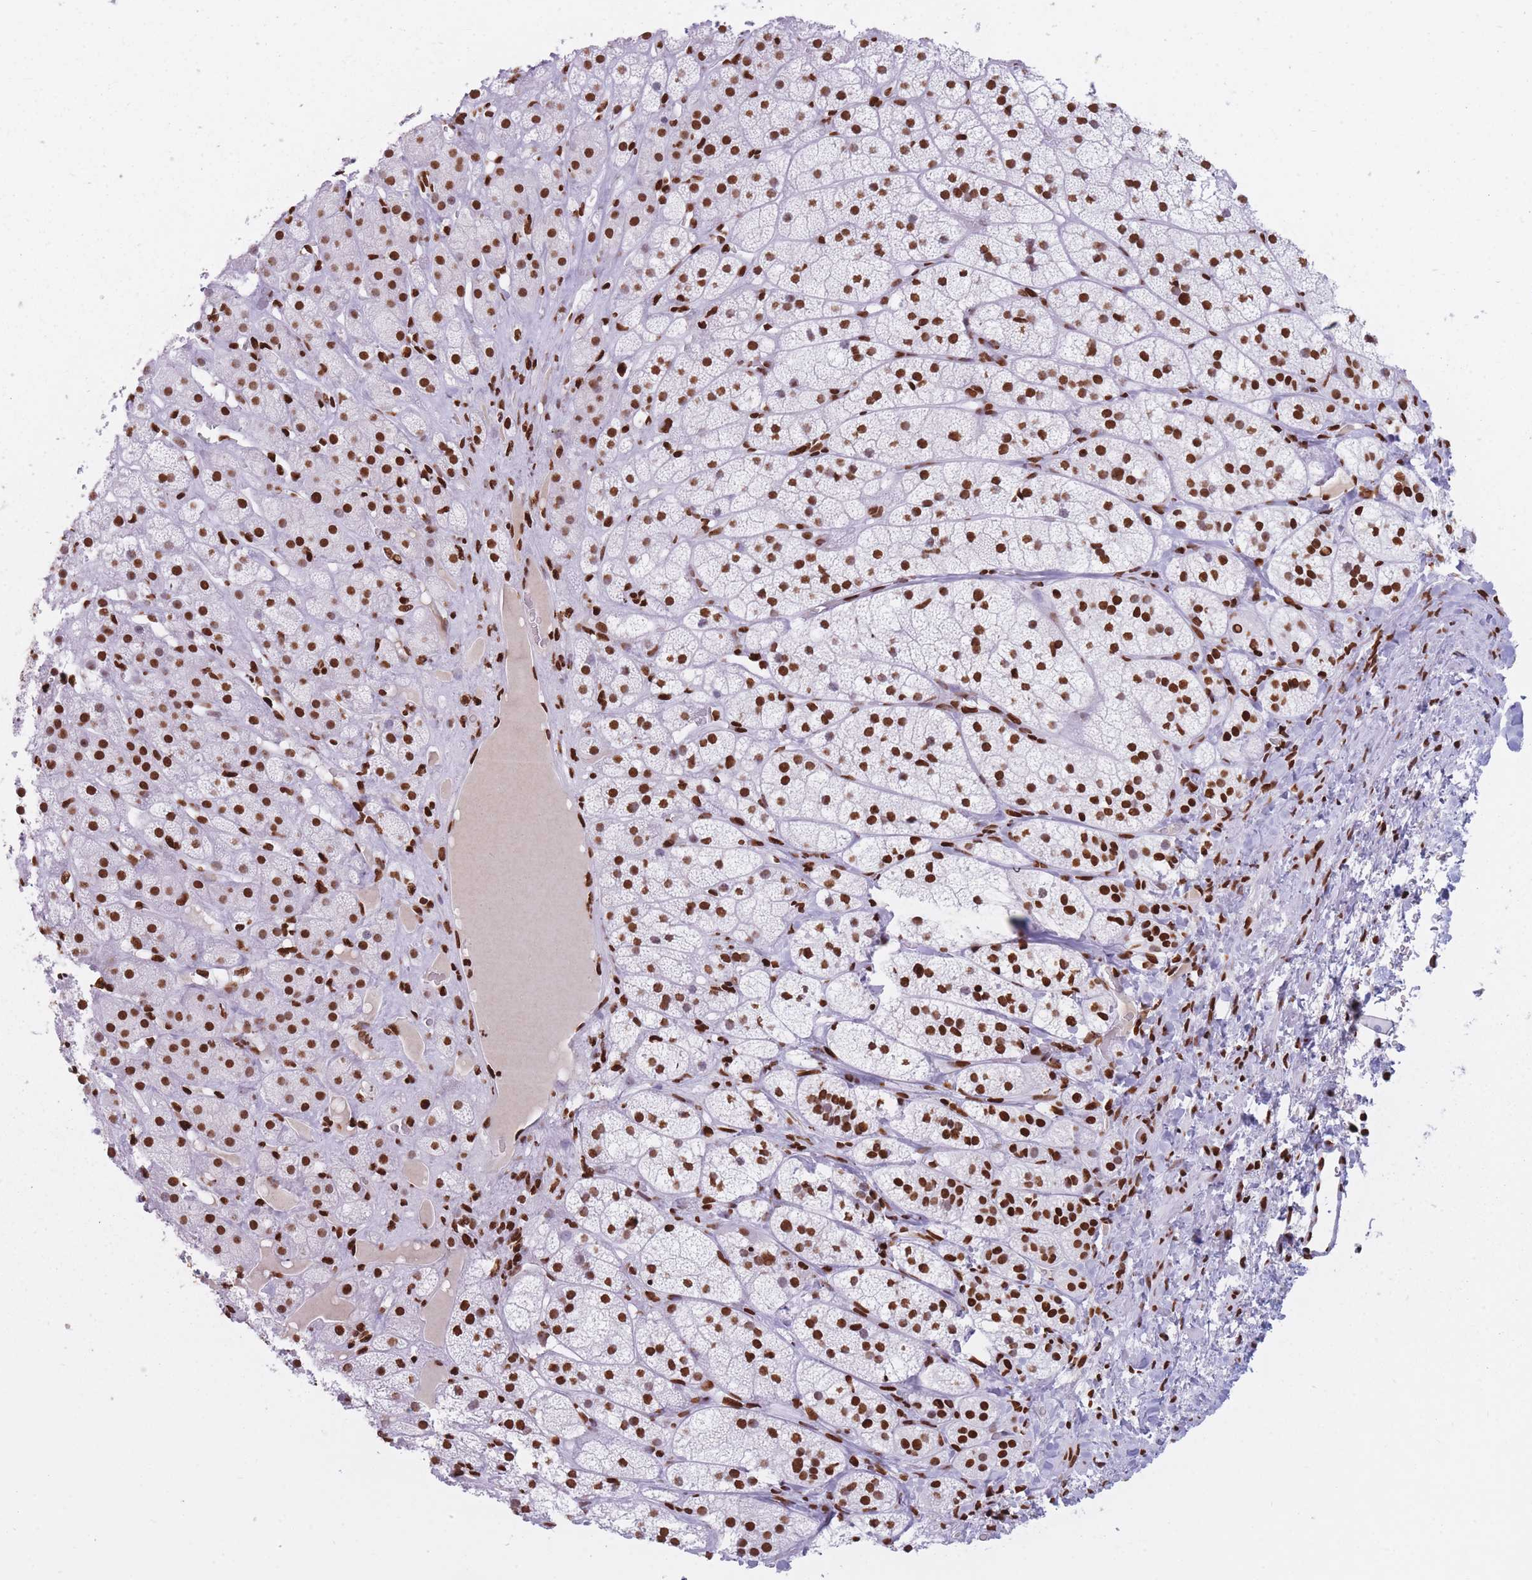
{"staining": {"intensity": "strong", "quantity": ">75%", "location": "nuclear"}, "tissue": "adrenal gland", "cell_type": "Glandular cells", "image_type": "normal", "snomed": [{"axis": "morphology", "description": "Normal tissue, NOS"}, {"axis": "topography", "description": "Adrenal gland"}], "caption": "There is high levels of strong nuclear positivity in glandular cells of benign adrenal gland, as demonstrated by immunohistochemical staining (brown color).", "gene": "HNRNPUL1", "patient": {"sex": "female", "age": 52}}